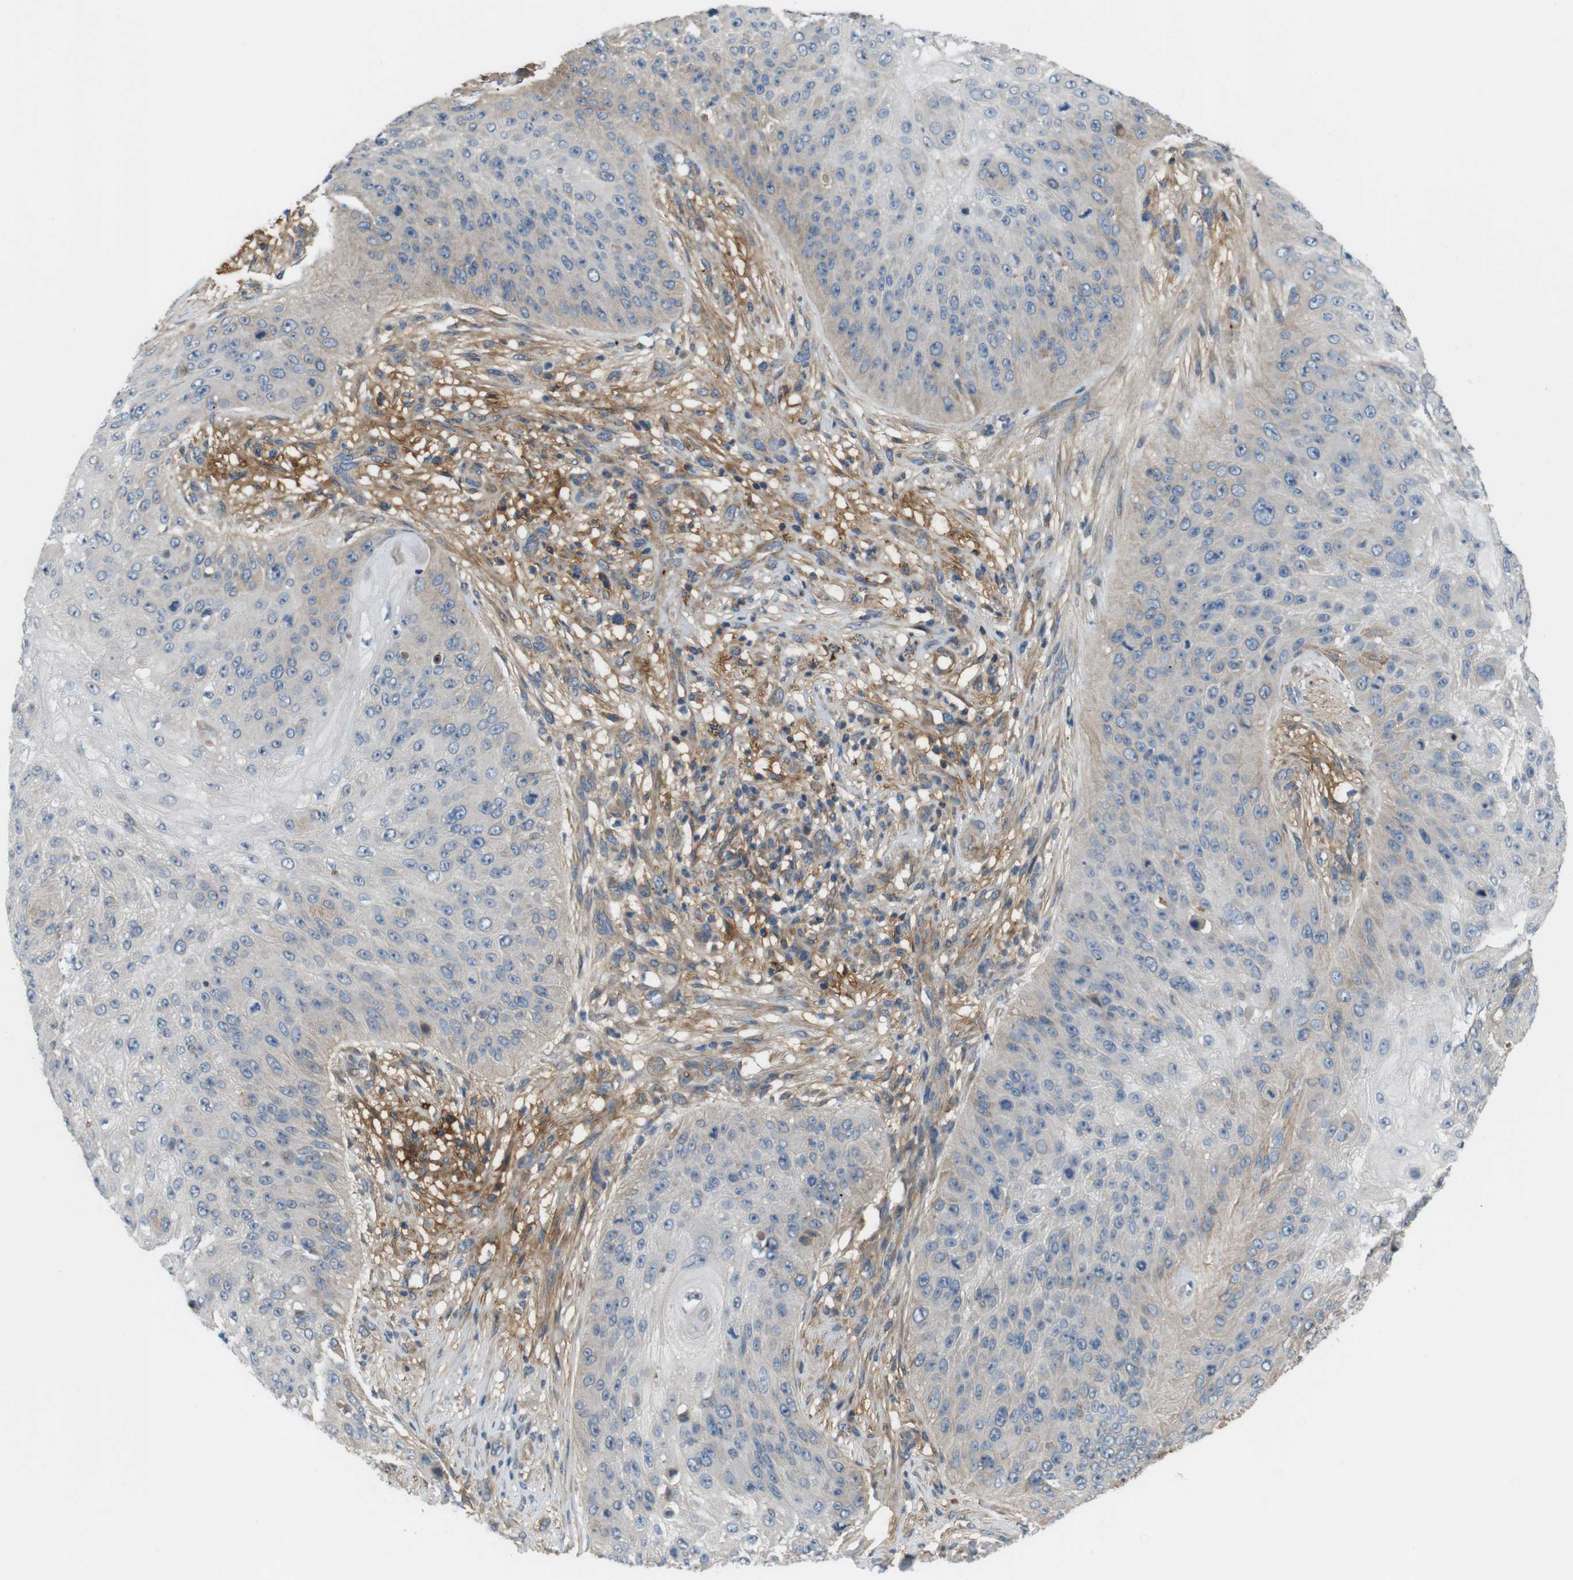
{"staining": {"intensity": "negative", "quantity": "none", "location": "none"}, "tissue": "skin cancer", "cell_type": "Tumor cells", "image_type": "cancer", "snomed": [{"axis": "morphology", "description": "Squamous cell carcinoma, NOS"}, {"axis": "topography", "description": "Skin"}], "caption": "Tumor cells are negative for brown protein staining in skin squamous cell carcinoma.", "gene": "BVES", "patient": {"sex": "female", "age": 80}}